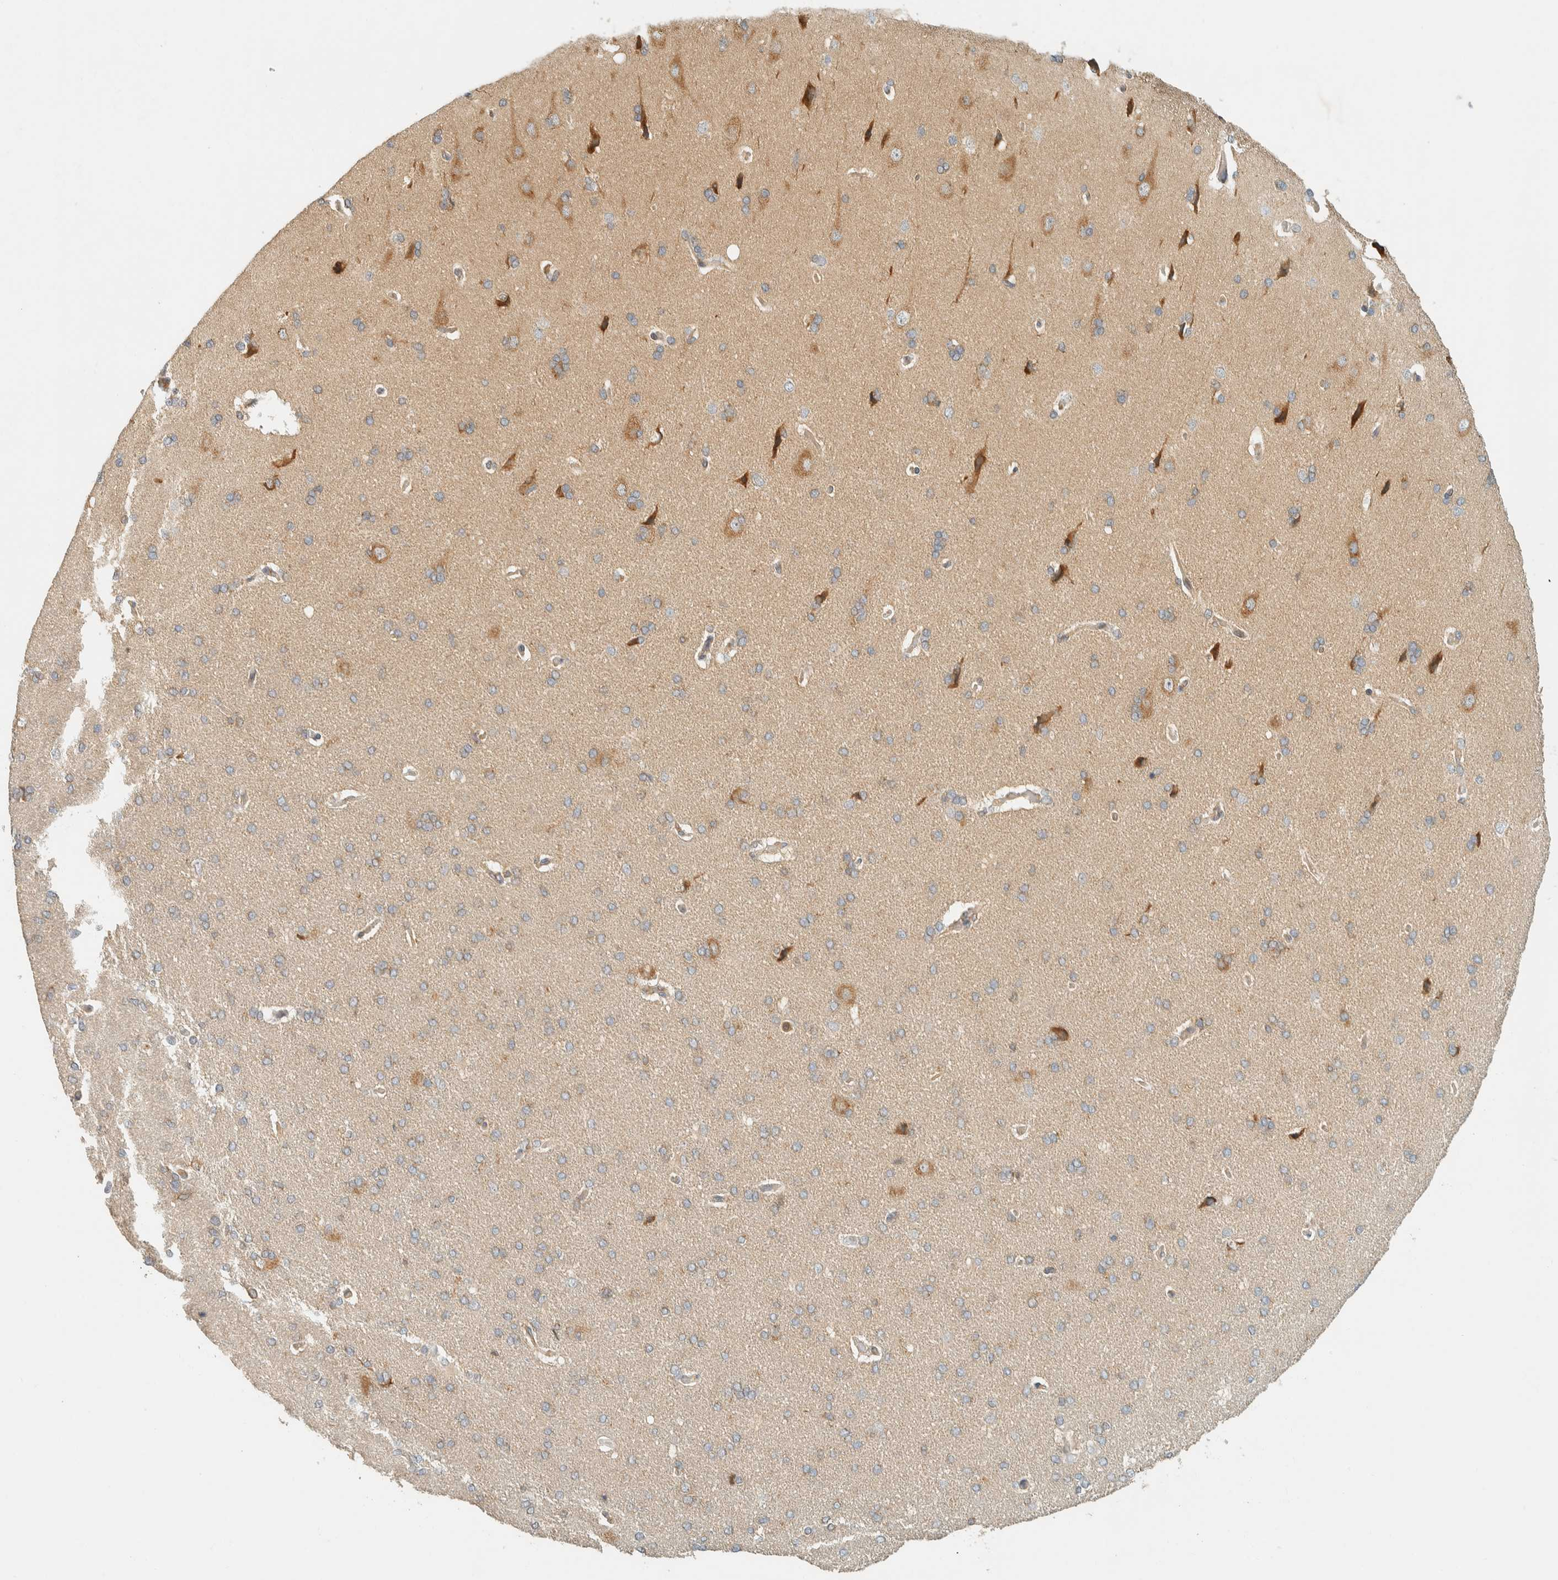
{"staining": {"intensity": "negative", "quantity": "none", "location": "none"}, "tissue": "cerebral cortex", "cell_type": "Endothelial cells", "image_type": "normal", "snomed": [{"axis": "morphology", "description": "Normal tissue, NOS"}, {"axis": "topography", "description": "Cerebral cortex"}], "caption": "The photomicrograph reveals no staining of endothelial cells in normal cerebral cortex. (DAB (3,3'-diaminobenzidine) IHC, high magnification).", "gene": "ARFGEF1", "patient": {"sex": "male", "age": 62}}